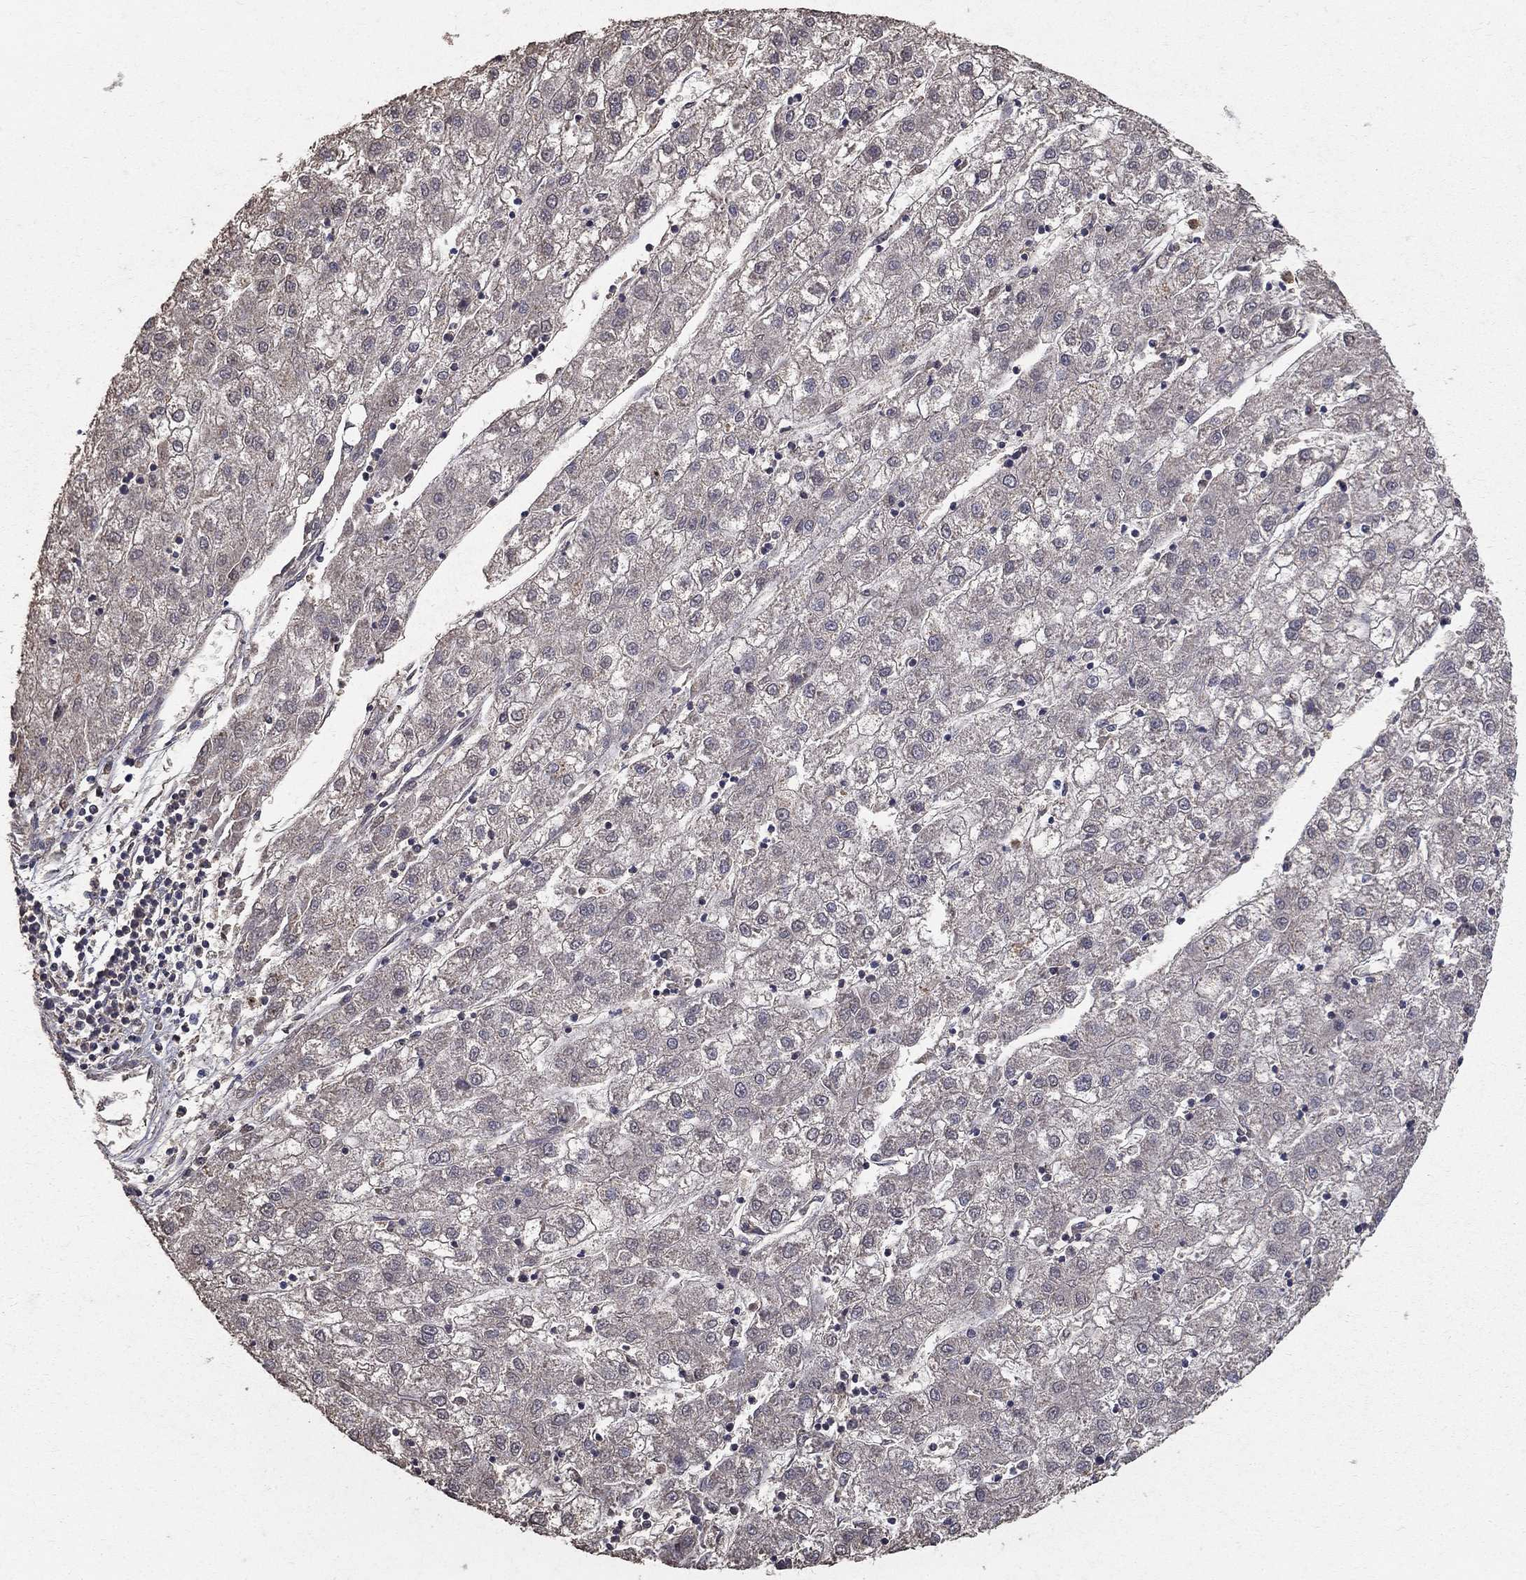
{"staining": {"intensity": "negative", "quantity": "none", "location": "none"}, "tissue": "liver cancer", "cell_type": "Tumor cells", "image_type": "cancer", "snomed": [{"axis": "morphology", "description": "Carcinoma, Hepatocellular, NOS"}, {"axis": "topography", "description": "Liver"}], "caption": "There is no significant expression in tumor cells of liver cancer. The staining is performed using DAB brown chromogen with nuclei counter-stained in using hematoxylin.", "gene": "MPP2", "patient": {"sex": "male", "age": 72}}